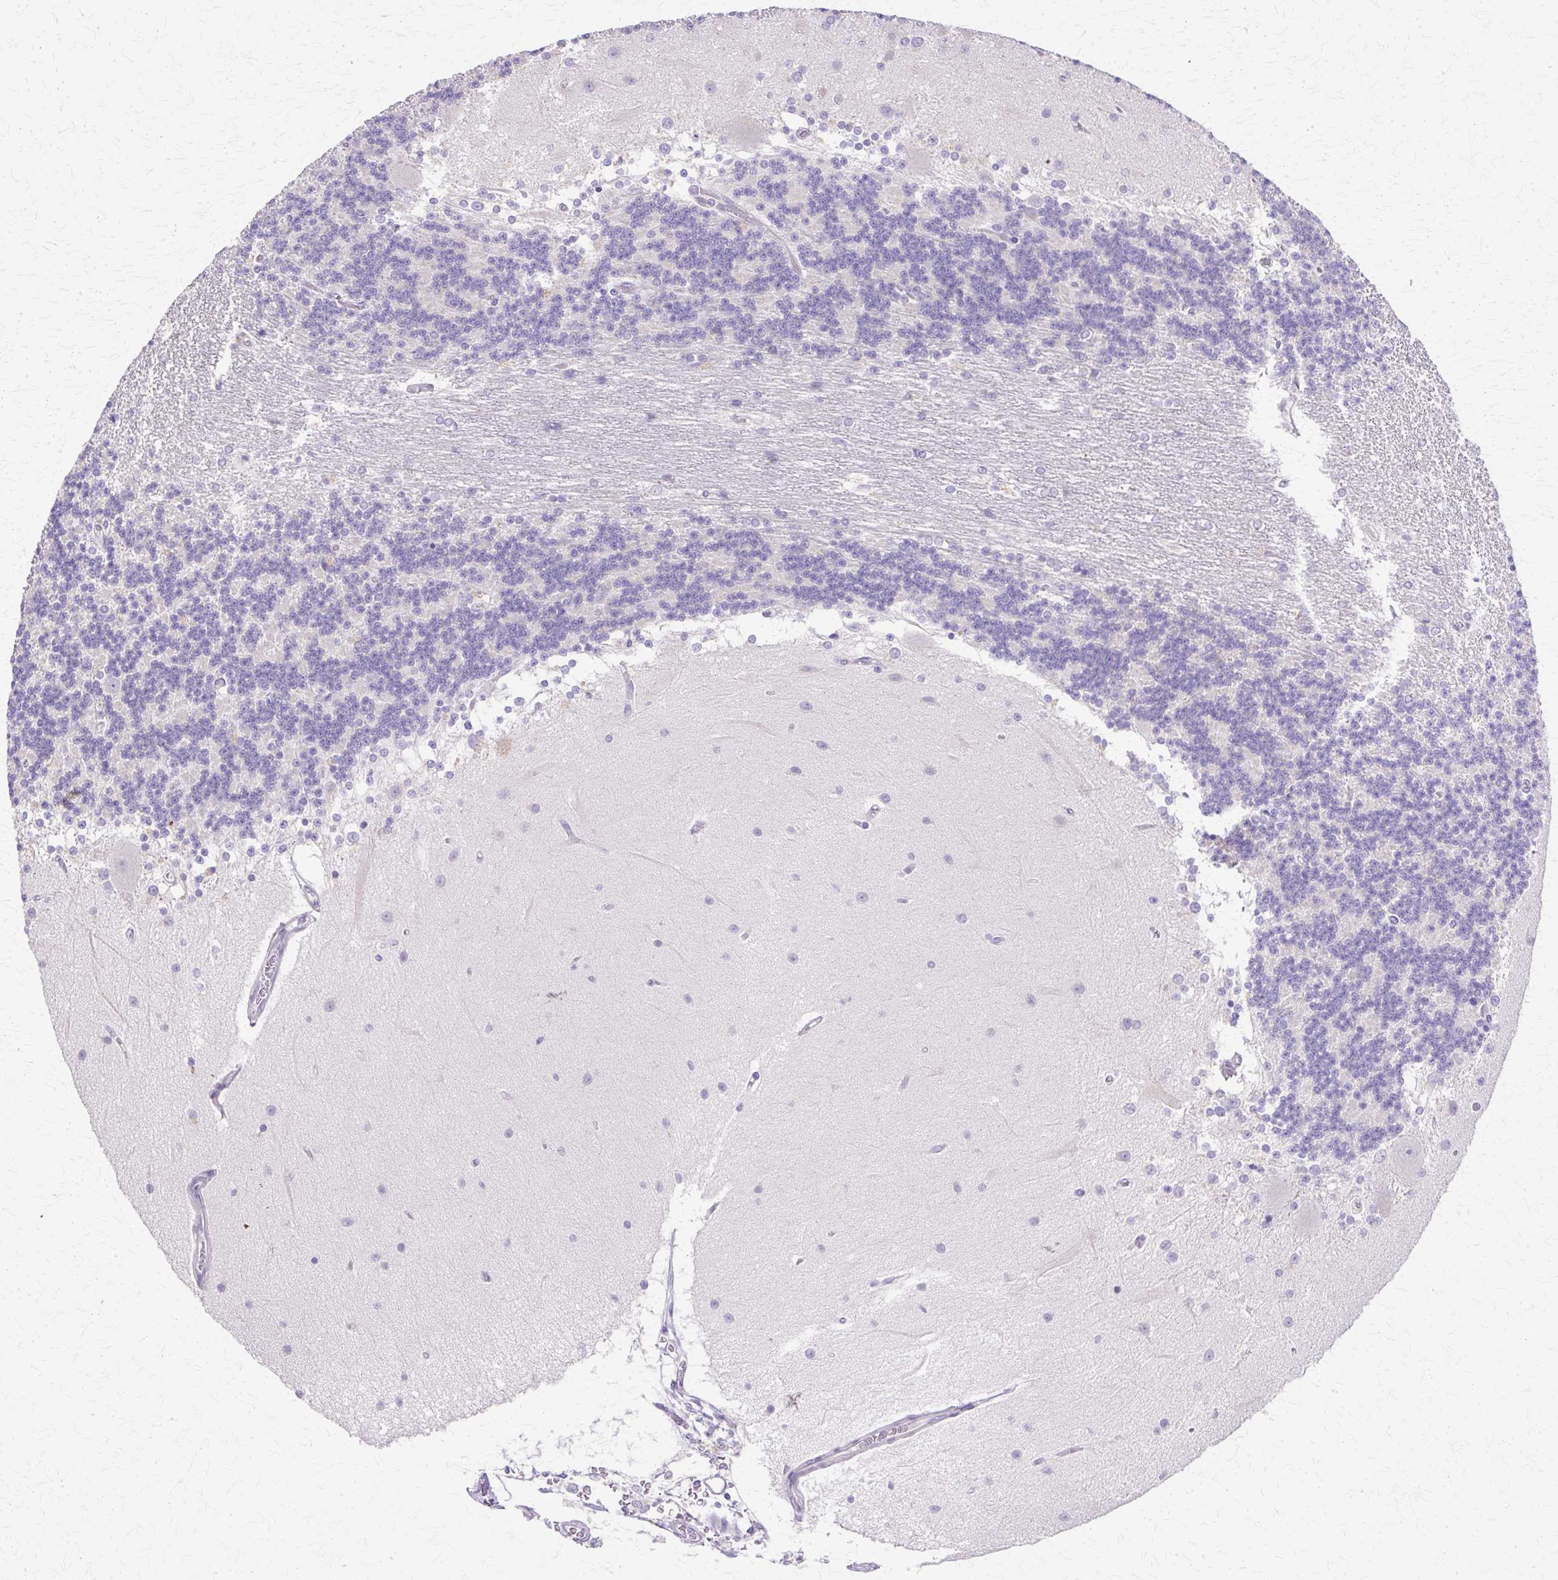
{"staining": {"intensity": "negative", "quantity": "none", "location": "none"}, "tissue": "cerebellum", "cell_type": "Cells in granular layer", "image_type": "normal", "snomed": [{"axis": "morphology", "description": "Normal tissue, NOS"}, {"axis": "topography", "description": "Cerebellum"}], "caption": "Micrograph shows no significant protein expression in cells in granular layer of benign cerebellum.", "gene": "TBC1D3B", "patient": {"sex": "female", "age": 54}}